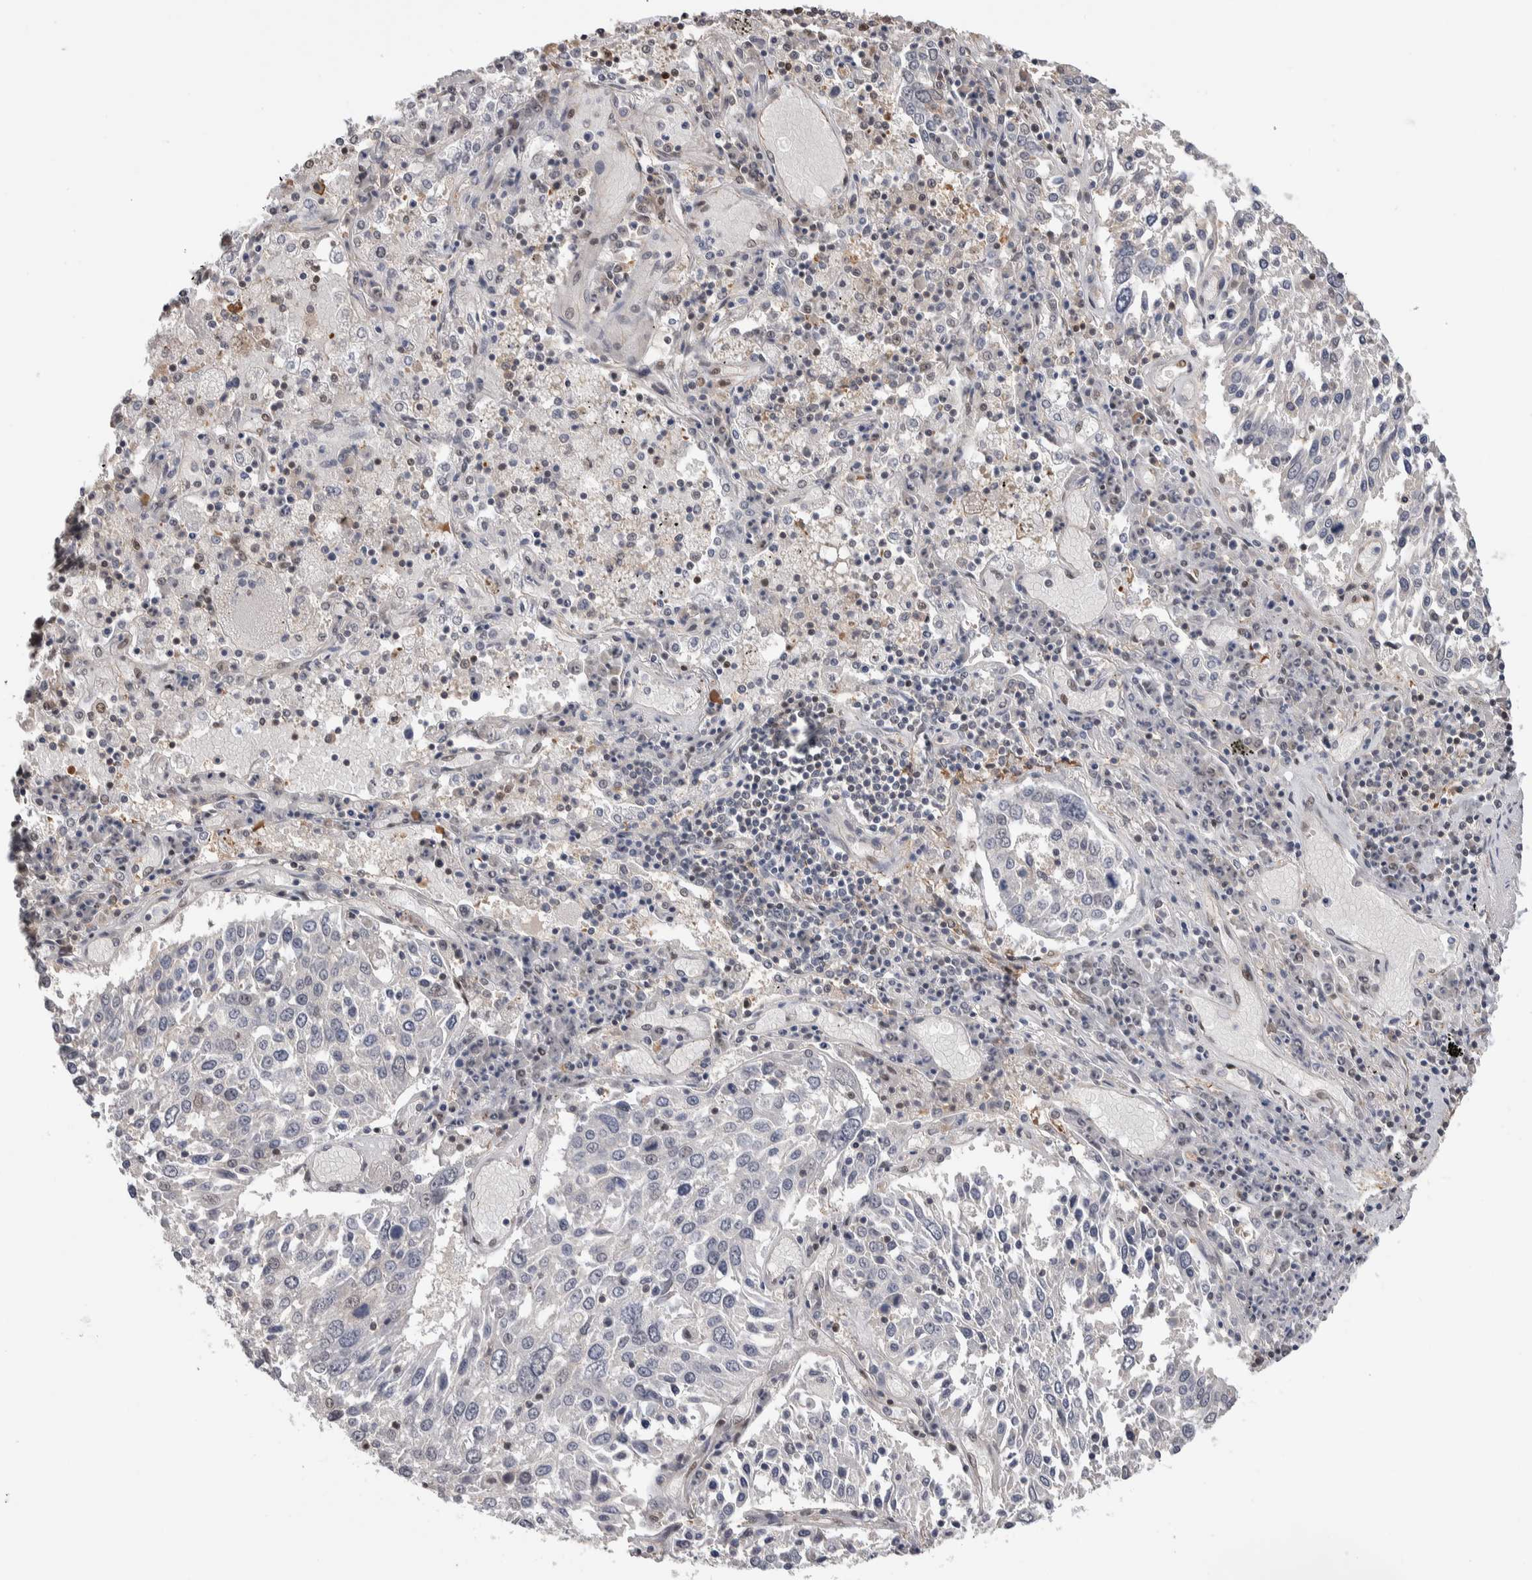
{"staining": {"intensity": "negative", "quantity": "none", "location": "none"}, "tissue": "lung cancer", "cell_type": "Tumor cells", "image_type": "cancer", "snomed": [{"axis": "morphology", "description": "Squamous cell carcinoma, NOS"}, {"axis": "topography", "description": "Lung"}], "caption": "Immunohistochemistry (IHC) photomicrograph of human lung cancer stained for a protein (brown), which demonstrates no staining in tumor cells.", "gene": "ZBTB49", "patient": {"sex": "male", "age": 65}}